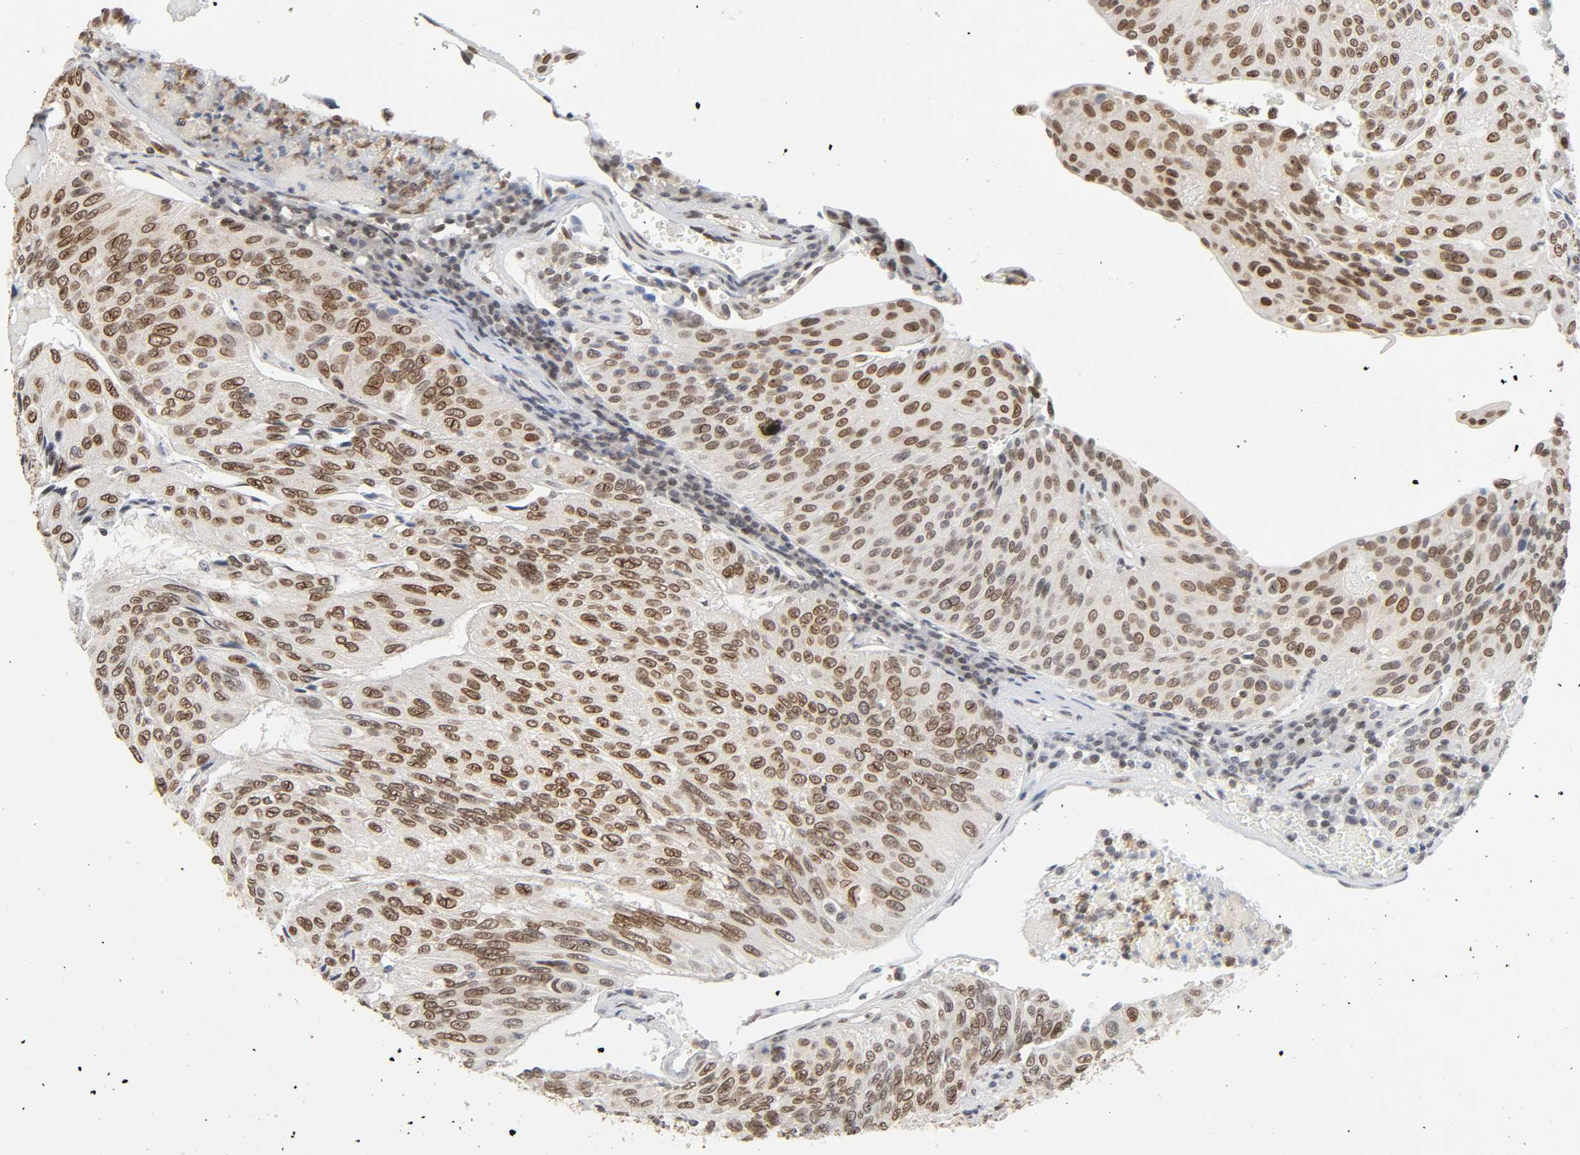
{"staining": {"intensity": "strong", "quantity": ">75%", "location": "nuclear"}, "tissue": "urothelial cancer", "cell_type": "Tumor cells", "image_type": "cancer", "snomed": [{"axis": "morphology", "description": "Urothelial carcinoma, High grade"}, {"axis": "topography", "description": "Urinary bladder"}], "caption": "Immunohistochemical staining of high-grade urothelial carcinoma shows high levels of strong nuclear protein positivity in about >75% of tumor cells. The protein of interest is stained brown, and the nuclei are stained in blue (DAB (3,3'-diaminobenzidine) IHC with brightfield microscopy, high magnification).", "gene": "SUMO1", "patient": {"sex": "male", "age": 66}}